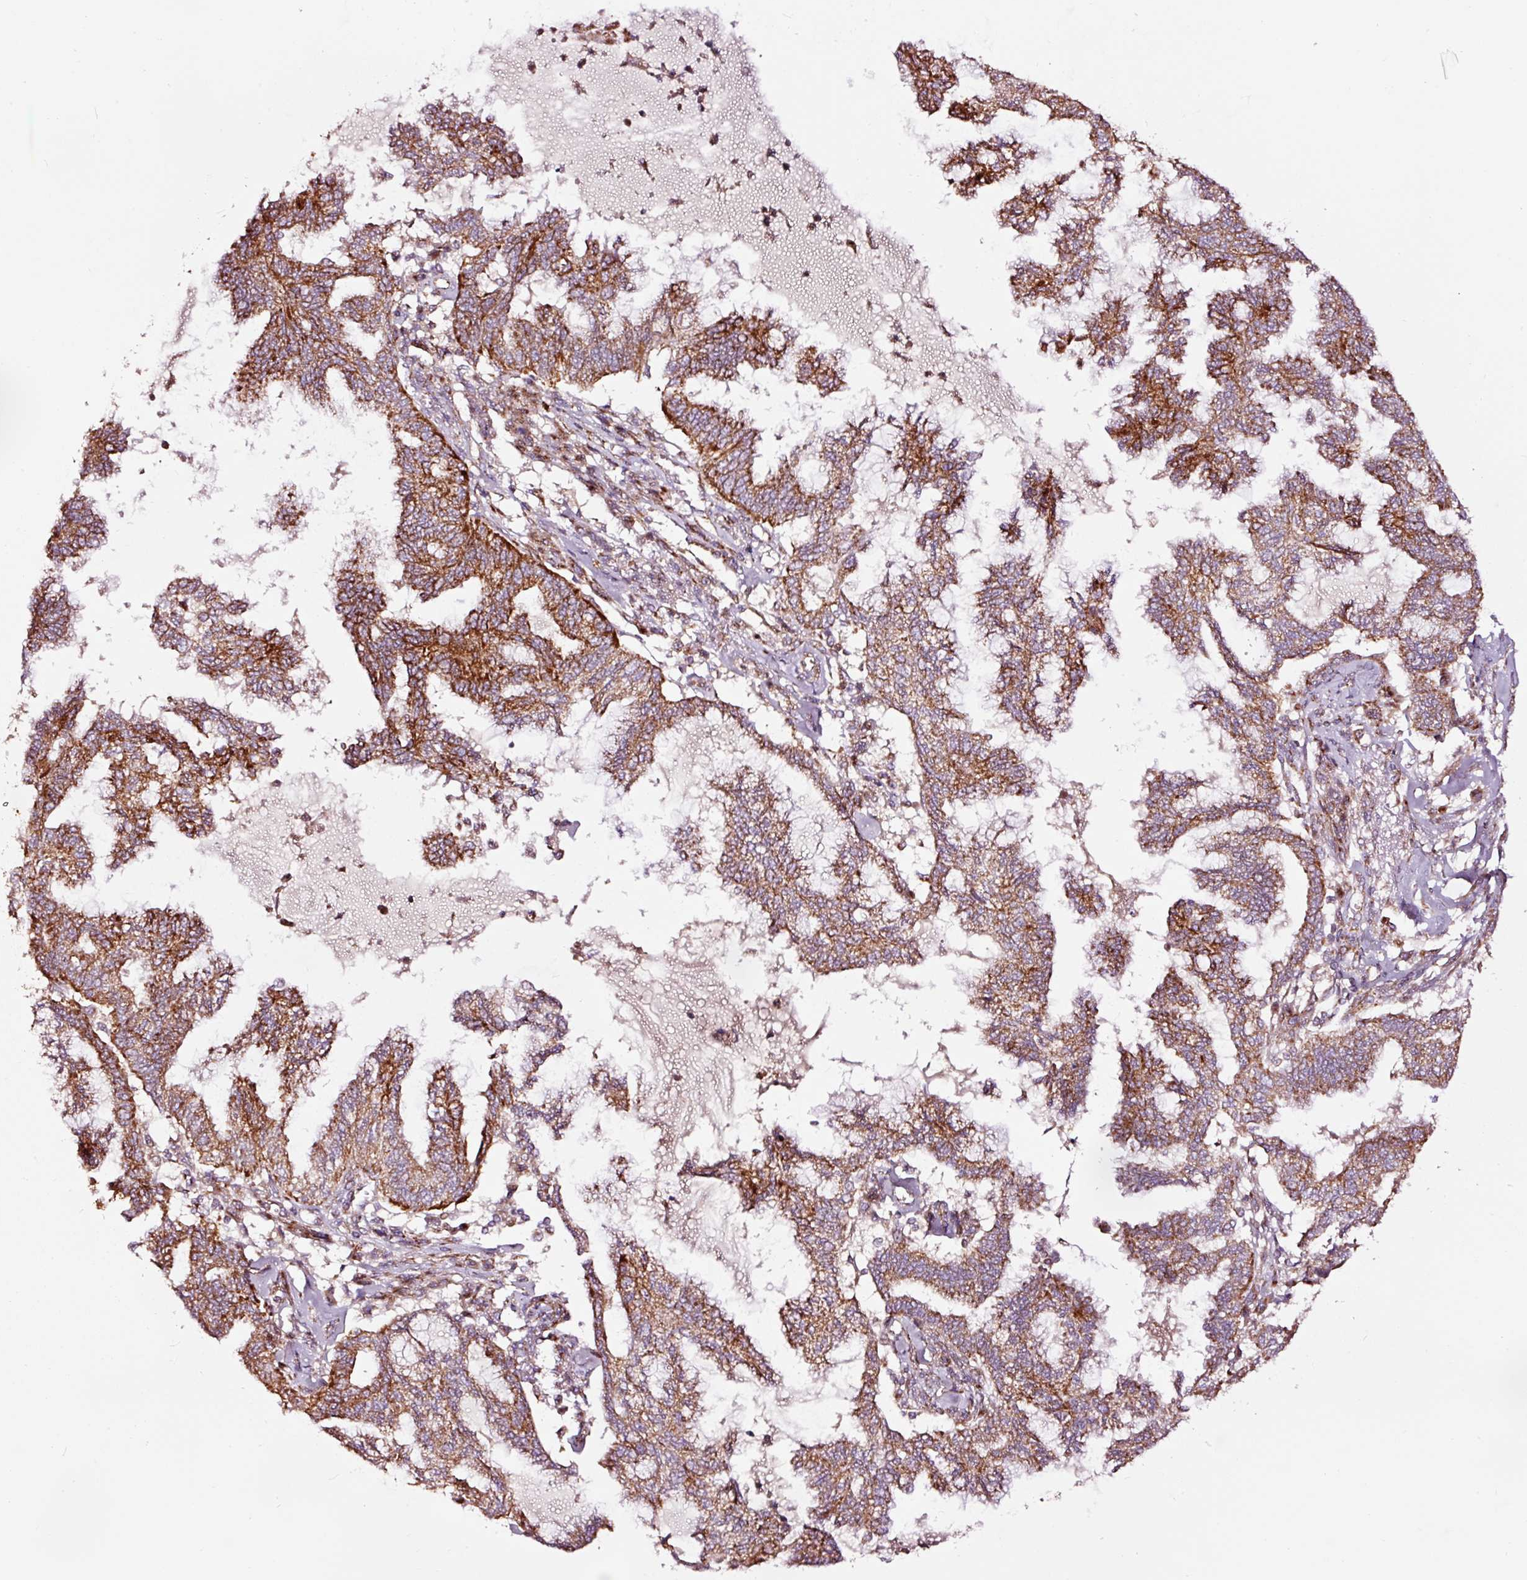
{"staining": {"intensity": "moderate", "quantity": ">75%", "location": "cytoplasmic/membranous"}, "tissue": "endometrial cancer", "cell_type": "Tumor cells", "image_type": "cancer", "snomed": [{"axis": "morphology", "description": "Adenocarcinoma, NOS"}, {"axis": "topography", "description": "Endometrium"}], "caption": "Endometrial cancer stained with a brown dye shows moderate cytoplasmic/membranous positive positivity in about >75% of tumor cells.", "gene": "TPM1", "patient": {"sex": "female", "age": 86}}